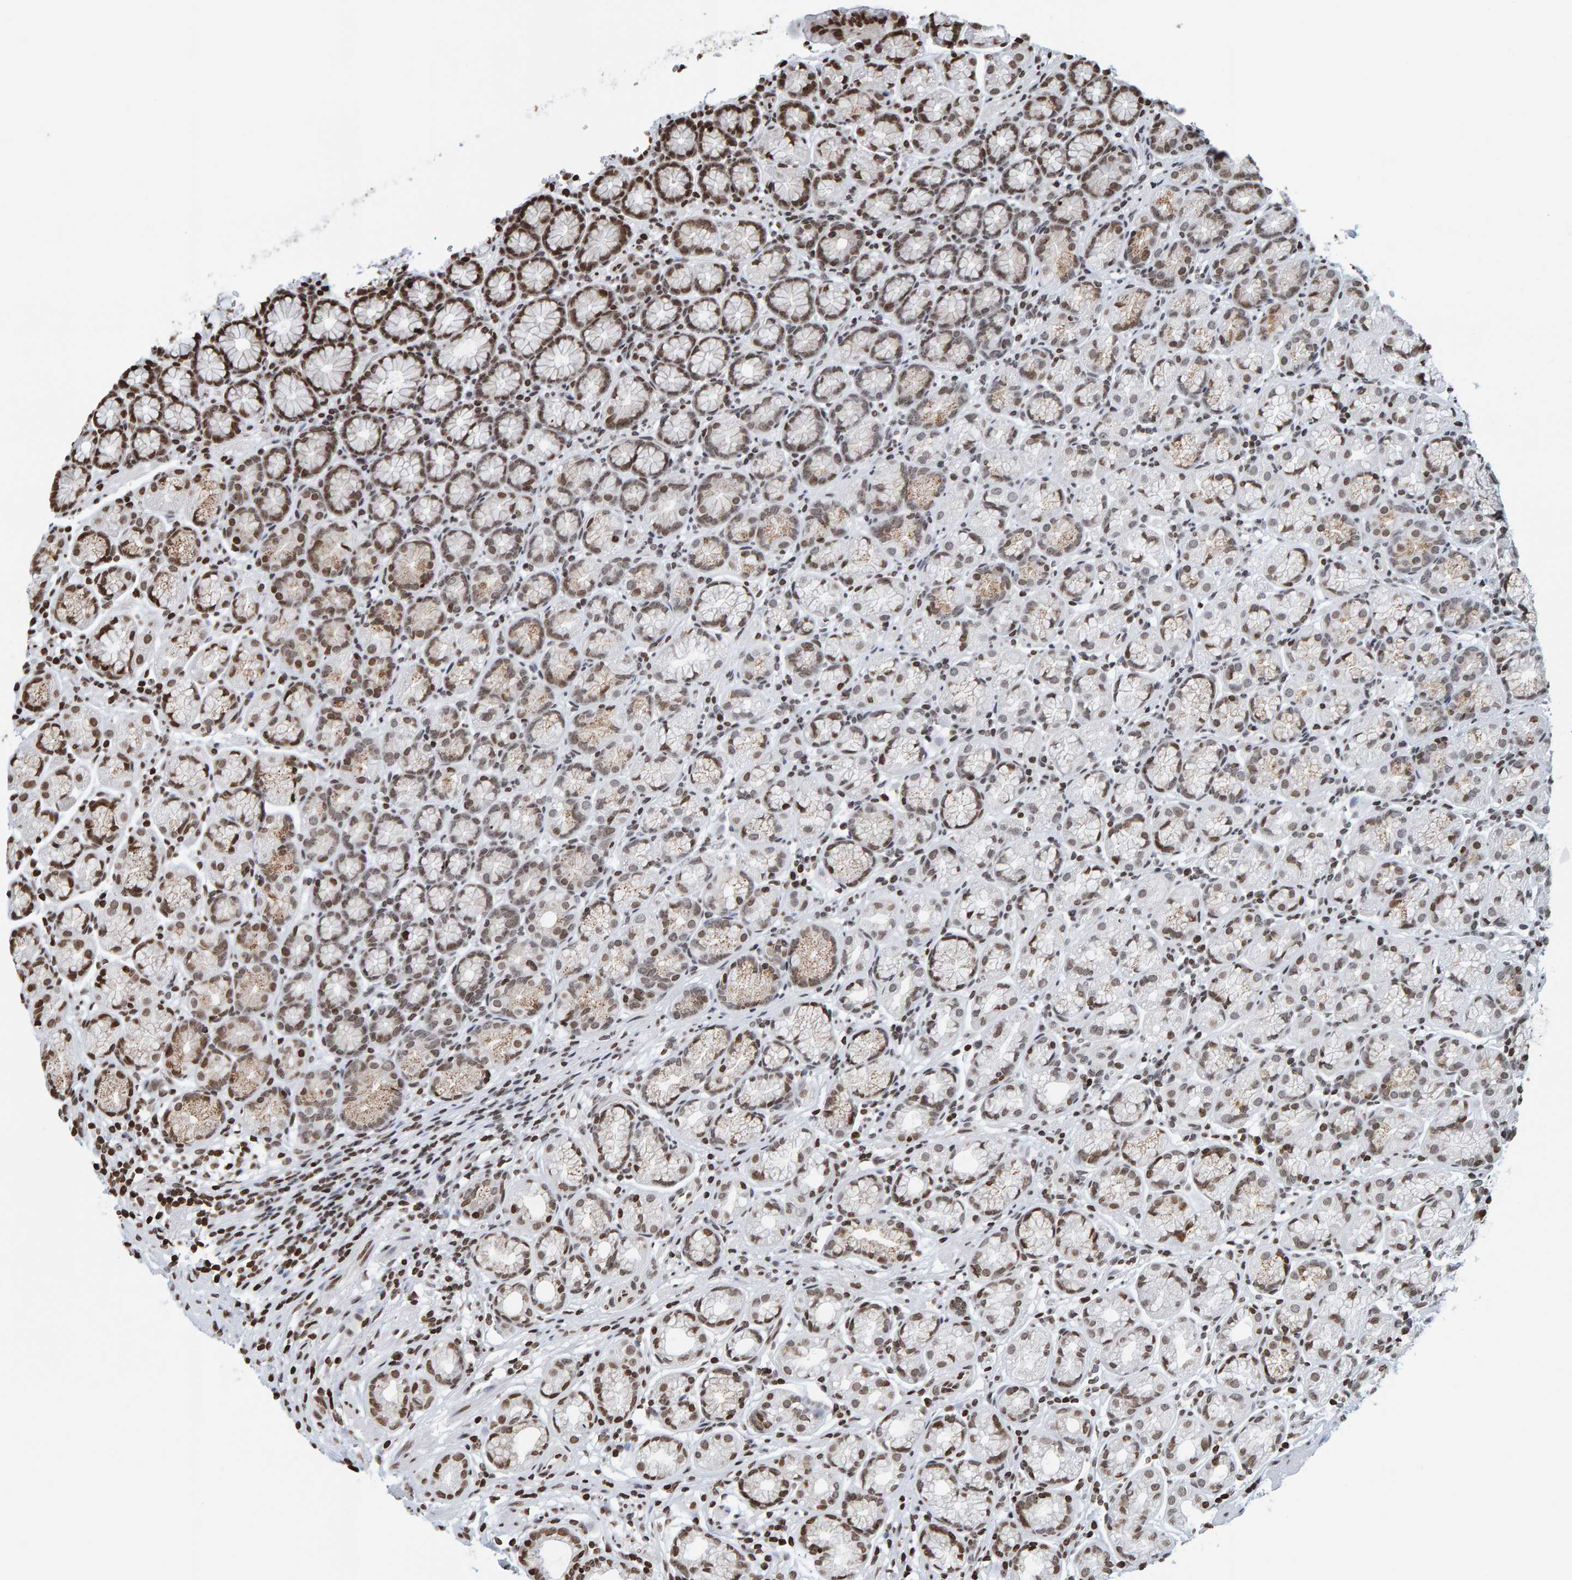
{"staining": {"intensity": "moderate", "quantity": "25%-75%", "location": "nuclear"}, "tissue": "stomach", "cell_type": "Glandular cells", "image_type": "normal", "snomed": [{"axis": "morphology", "description": "Normal tissue, NOS"}, {"axis": "topography", "description": "Stomach"}], "caption": "Stomach stained with DAB (3,3'-diaminobenzidine) immunohistochemistry (IHC) demonstrates medium levels of moderate nuclear positivity in about 25%-75% of glandular cells. The staining was performed using DAB to visualize the protein expression in brown, while the nuclei were stained in blue with hematoxylin (Magnification: 20x).", "gene": "BRF2", "patient": {"sex": "male", "age": 42}}